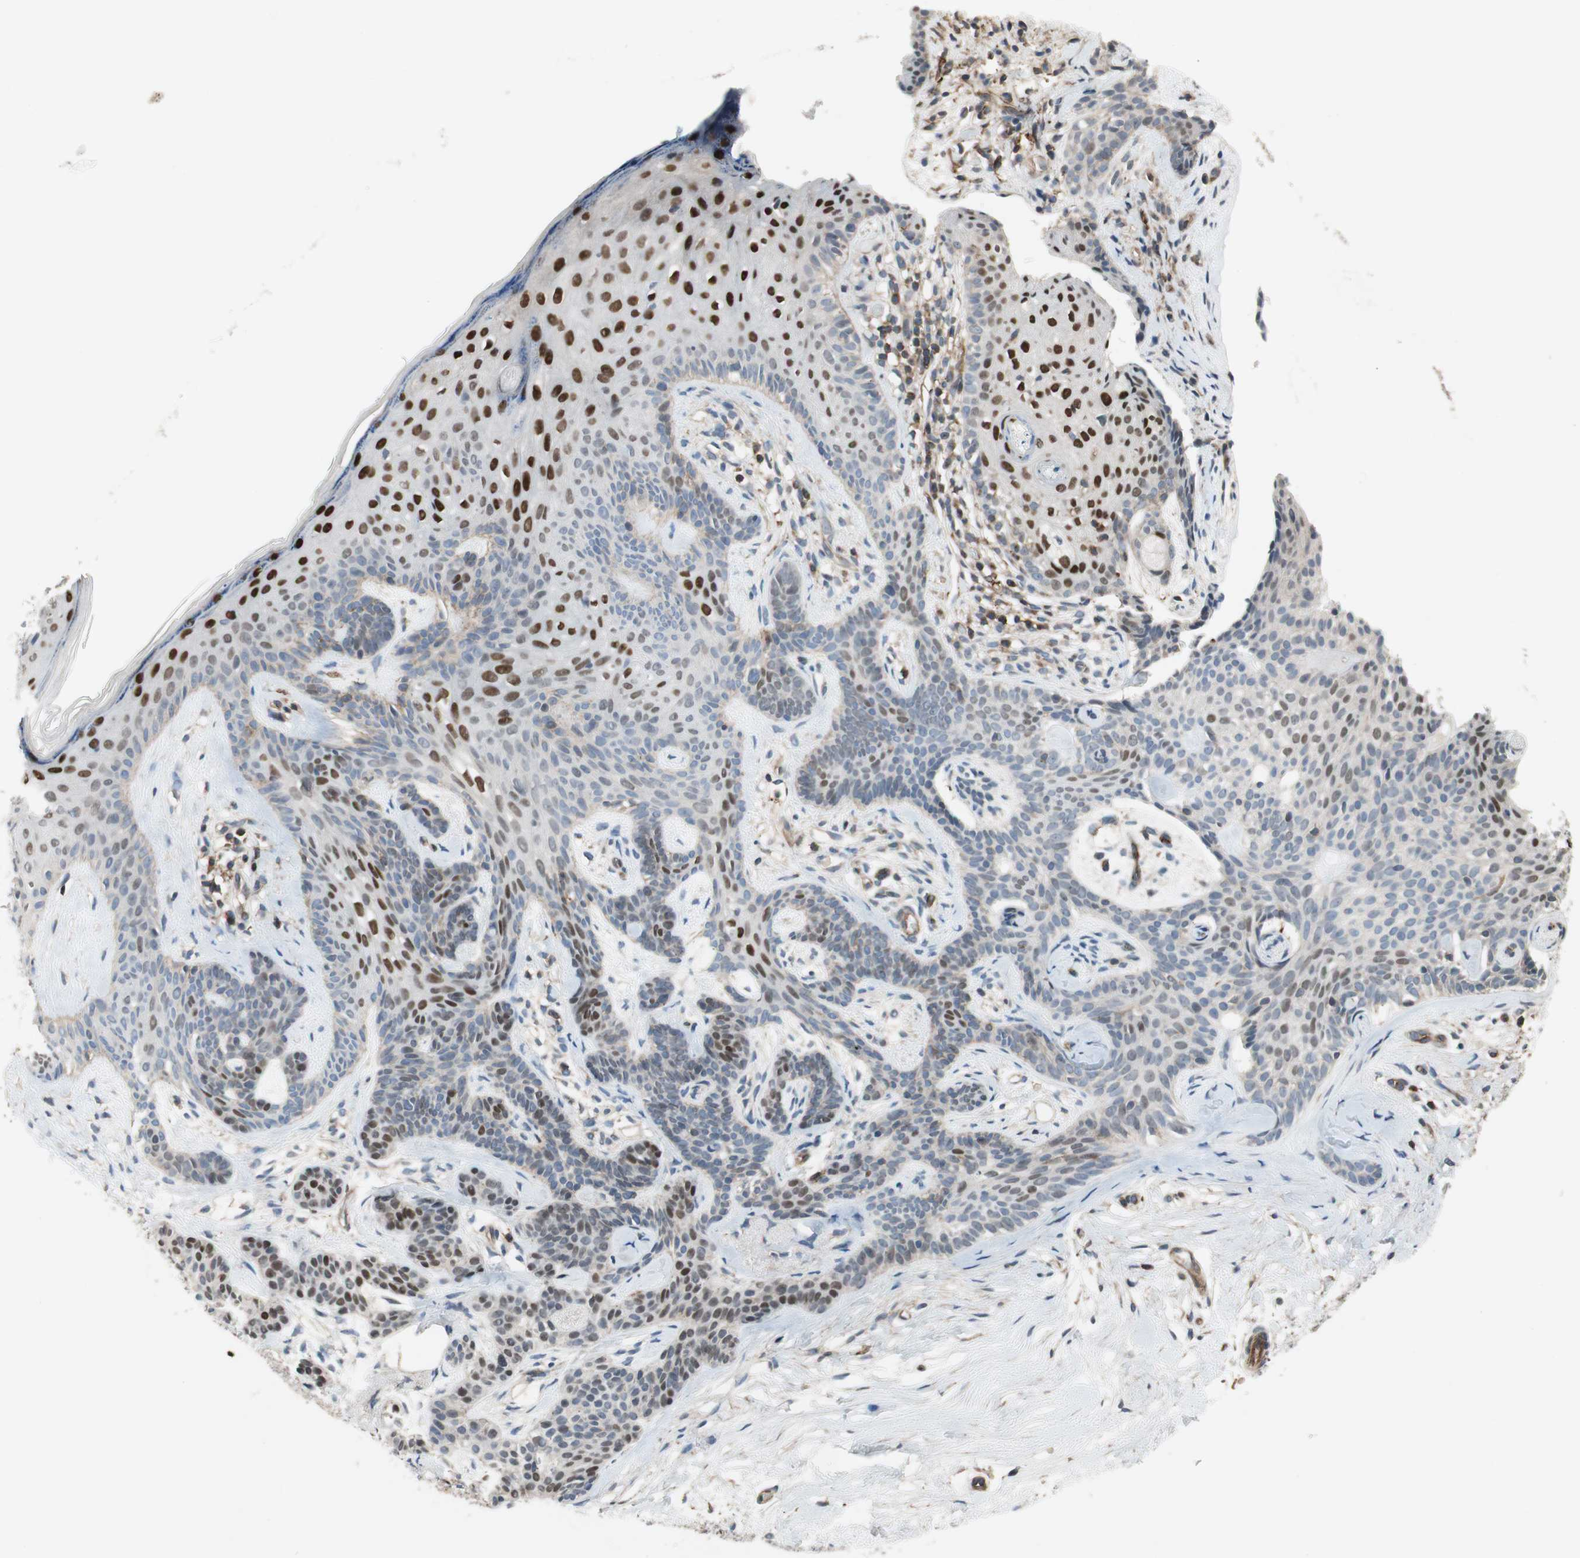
{"staining": {"intensity": "strong", "quantity": "<25%", "location": "nuclear"}, "tissue": "skin cancer", "cell_type": "Tumor cells", "image_type": "cancer", "snomed": [{"axis": "morphology", "description": "Developmental malformation"}, {"axis": "morphology", "description": "Basal cell carcinoma"}, {"axis": "topography", "description": "Skin"}], "caption": "Protein staining of skin cancer tissue reveals strong nuclear positivity in approximately <25% of tumor cells.", "gene": "GRHL1", "patient": {"sex": "female", "age": 62}}